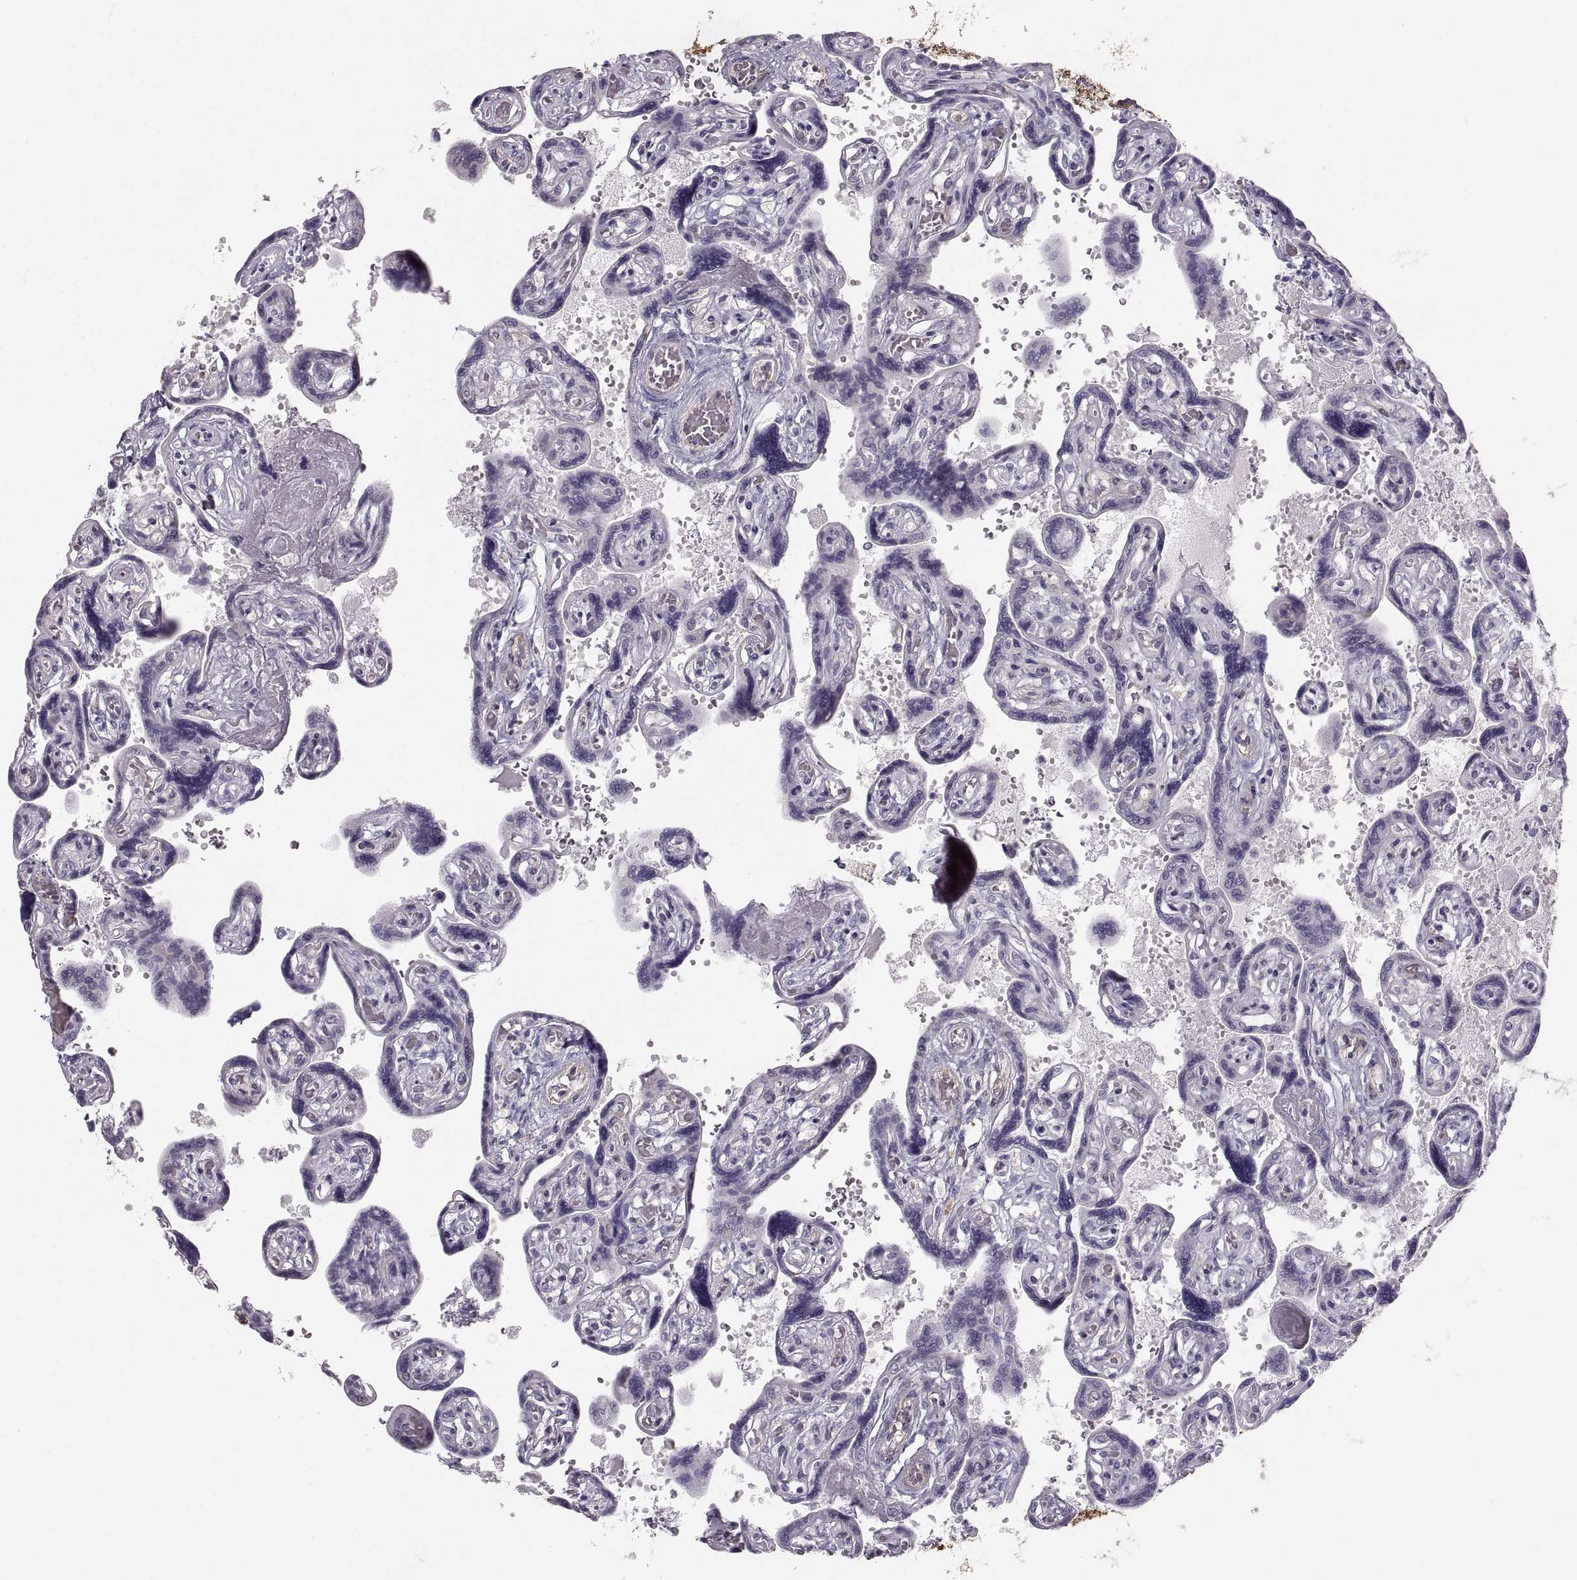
{"staining": {"intensity": "negative", "quantity": "none", "location": "none"}, "tissue": "placenta", "cell_type": "Decidual cells", "image_type": "normal", "snomed": [{"axis": "morphology", "description": "Normal tissue, NOS"}, {"axis": "topography", "description": "Placenta"}], "caption": "DAB immunohistochemical staining of benign human placenta exhibits no significant positivity in decidual cells.", "gene": "PGM5", "patient": {"sex": "female", "age": 32}}